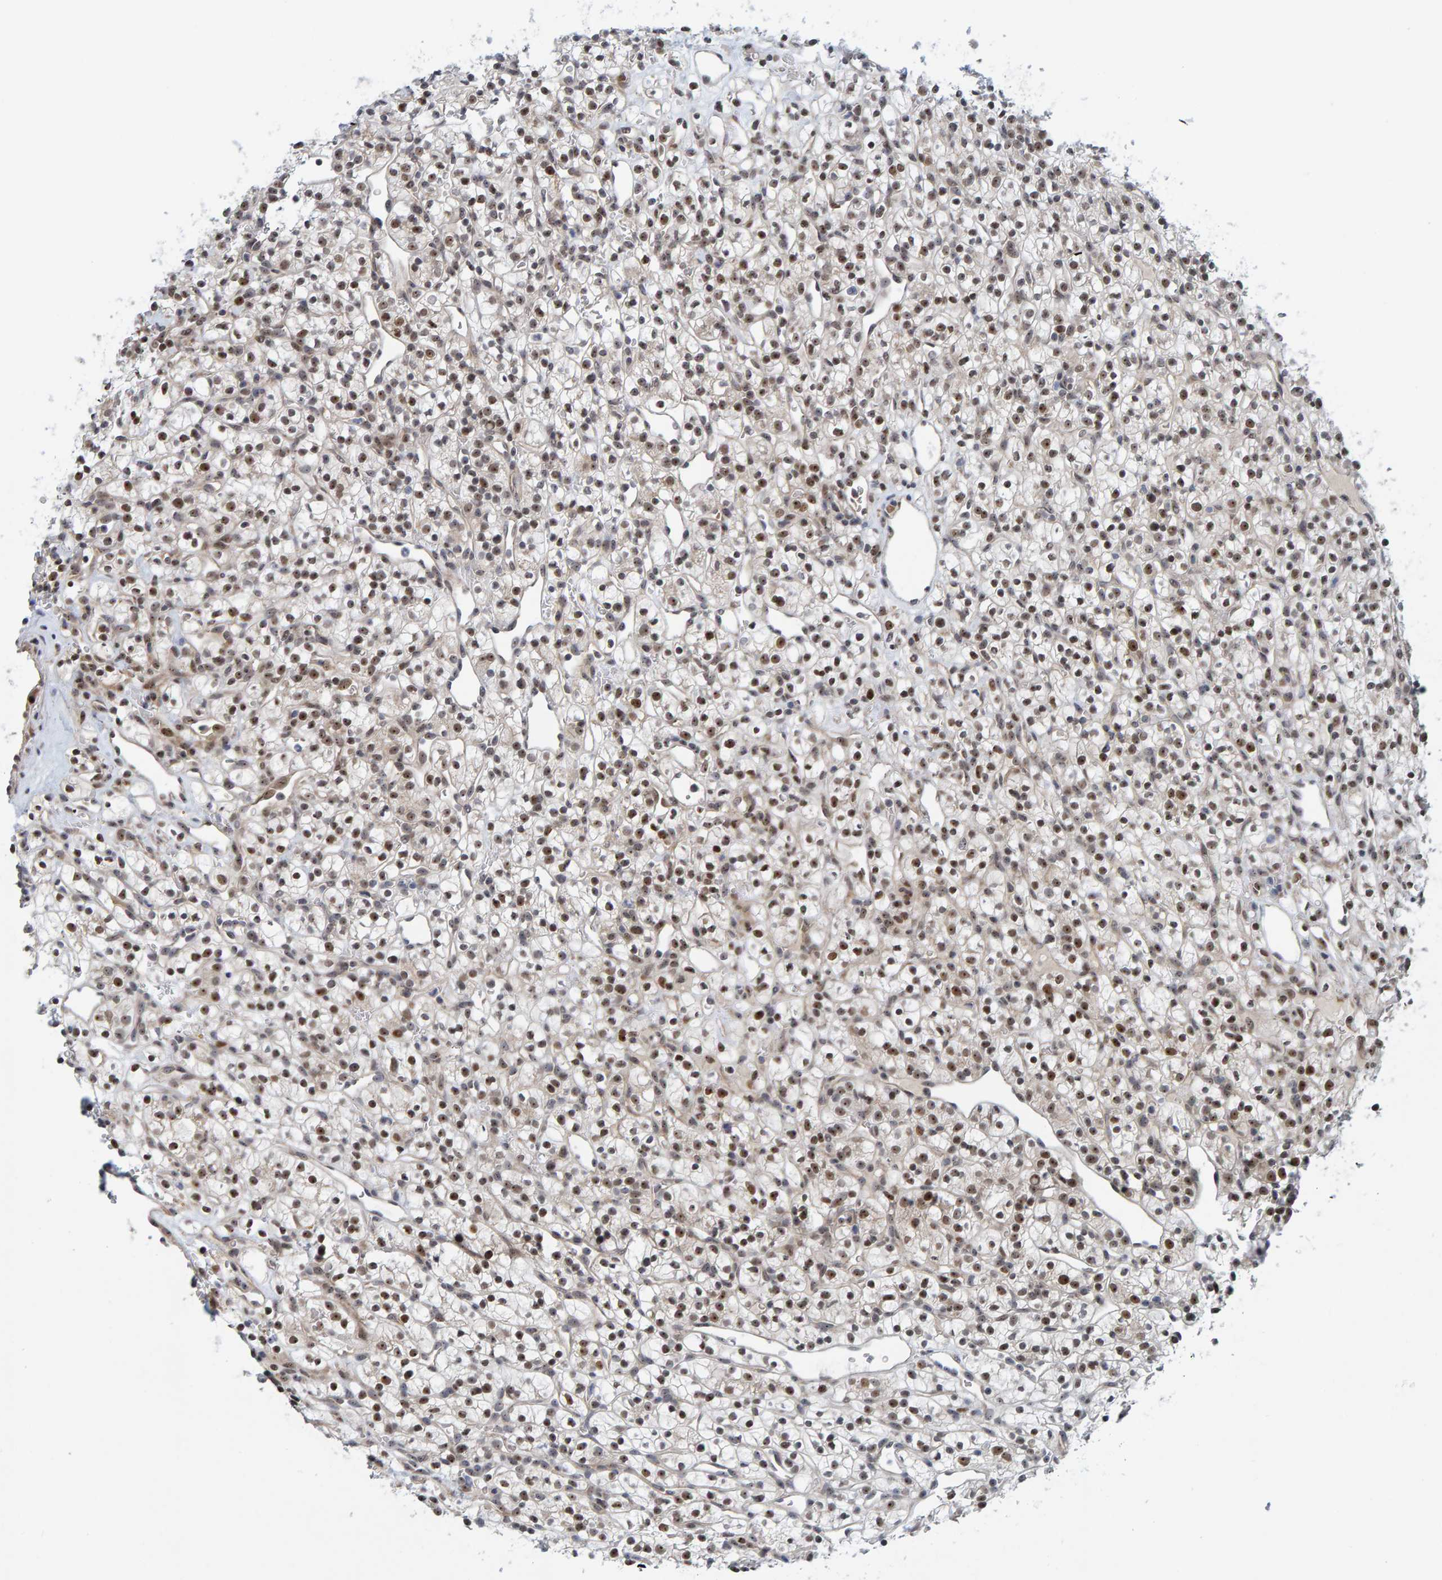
{"staining": {"intensity": "moderate", "quantity": ">75%", "location": "nuclear"}, "tissue": "renal cancer", "cell_type": "Tumor cells", "image_type": "cancer", "snomed": [{"axis": "morphology", "description": "Adenocarcinoma, NOS"}, {"axis": "topography", "description": "Kidney"}], "caption": "Protein expression analysis of adenocarcinoma (renal) shows moderate nuclear positivity in approximately >75% of tumor cells.", "gene": "POLR1E", "patient": {"sex": "female", "age": 57}}